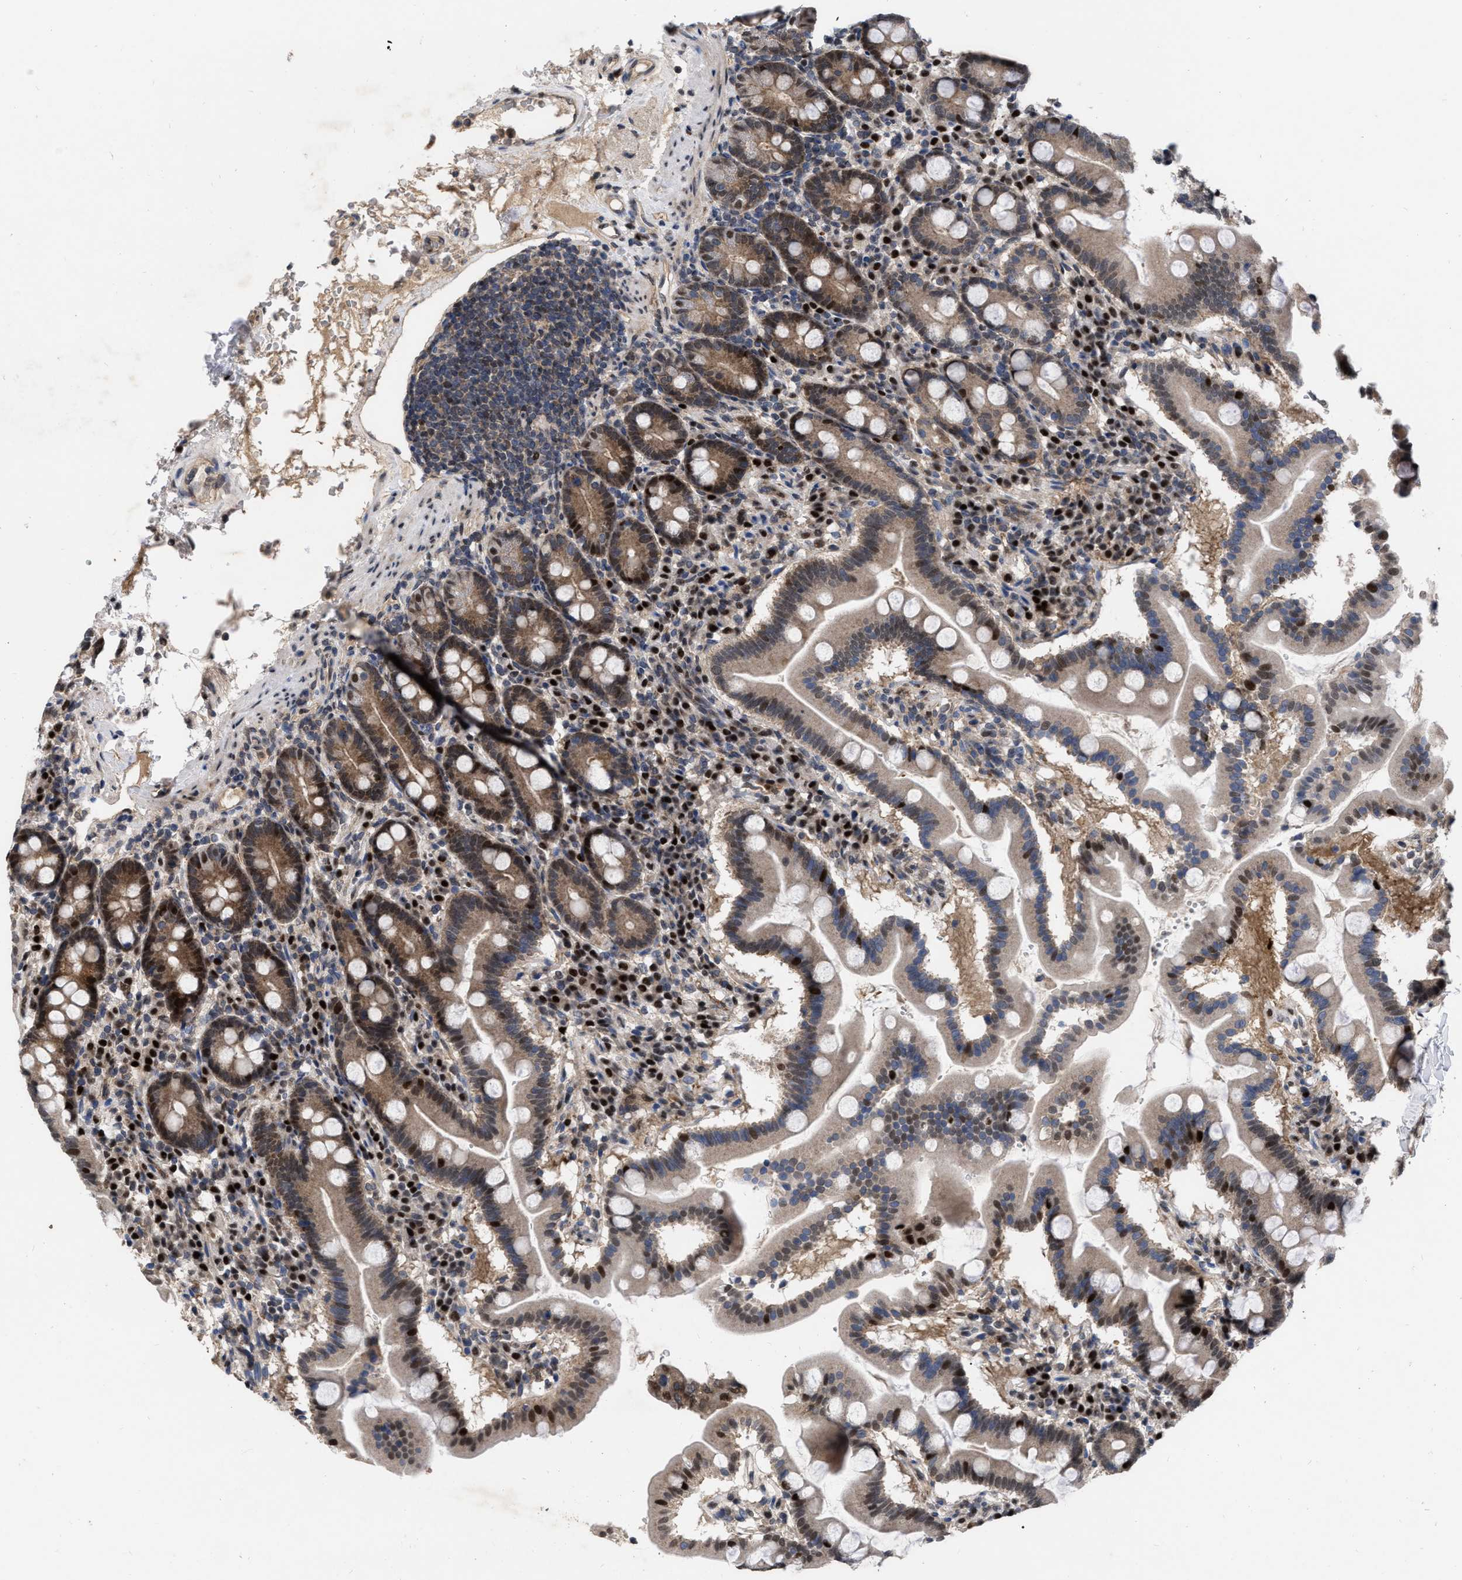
{"staining": {"intensity": "moderate", "quantity": "<25%", "location": "cytoplasmic/membranous,nuclear"}, "tissue": "duodenum", "cell_type": "Glandular cells", "image_type": "normal", "snomed": [{"axis": "morphology", "description": "Normal tissue, NOS"}, {"axis": "topography", "description": "Duodenum"}], "caption": "Duodenum stained with DAB (3,3'-diaminobenzidine) IHC exhibits low levels of moderate cytoplasmic/membranous,nuclear expression in about <25% of glandular cells. Nuclei are stained in blue.", "gene": "MDM4", "patient": {"sex": "male", "age": 50}}